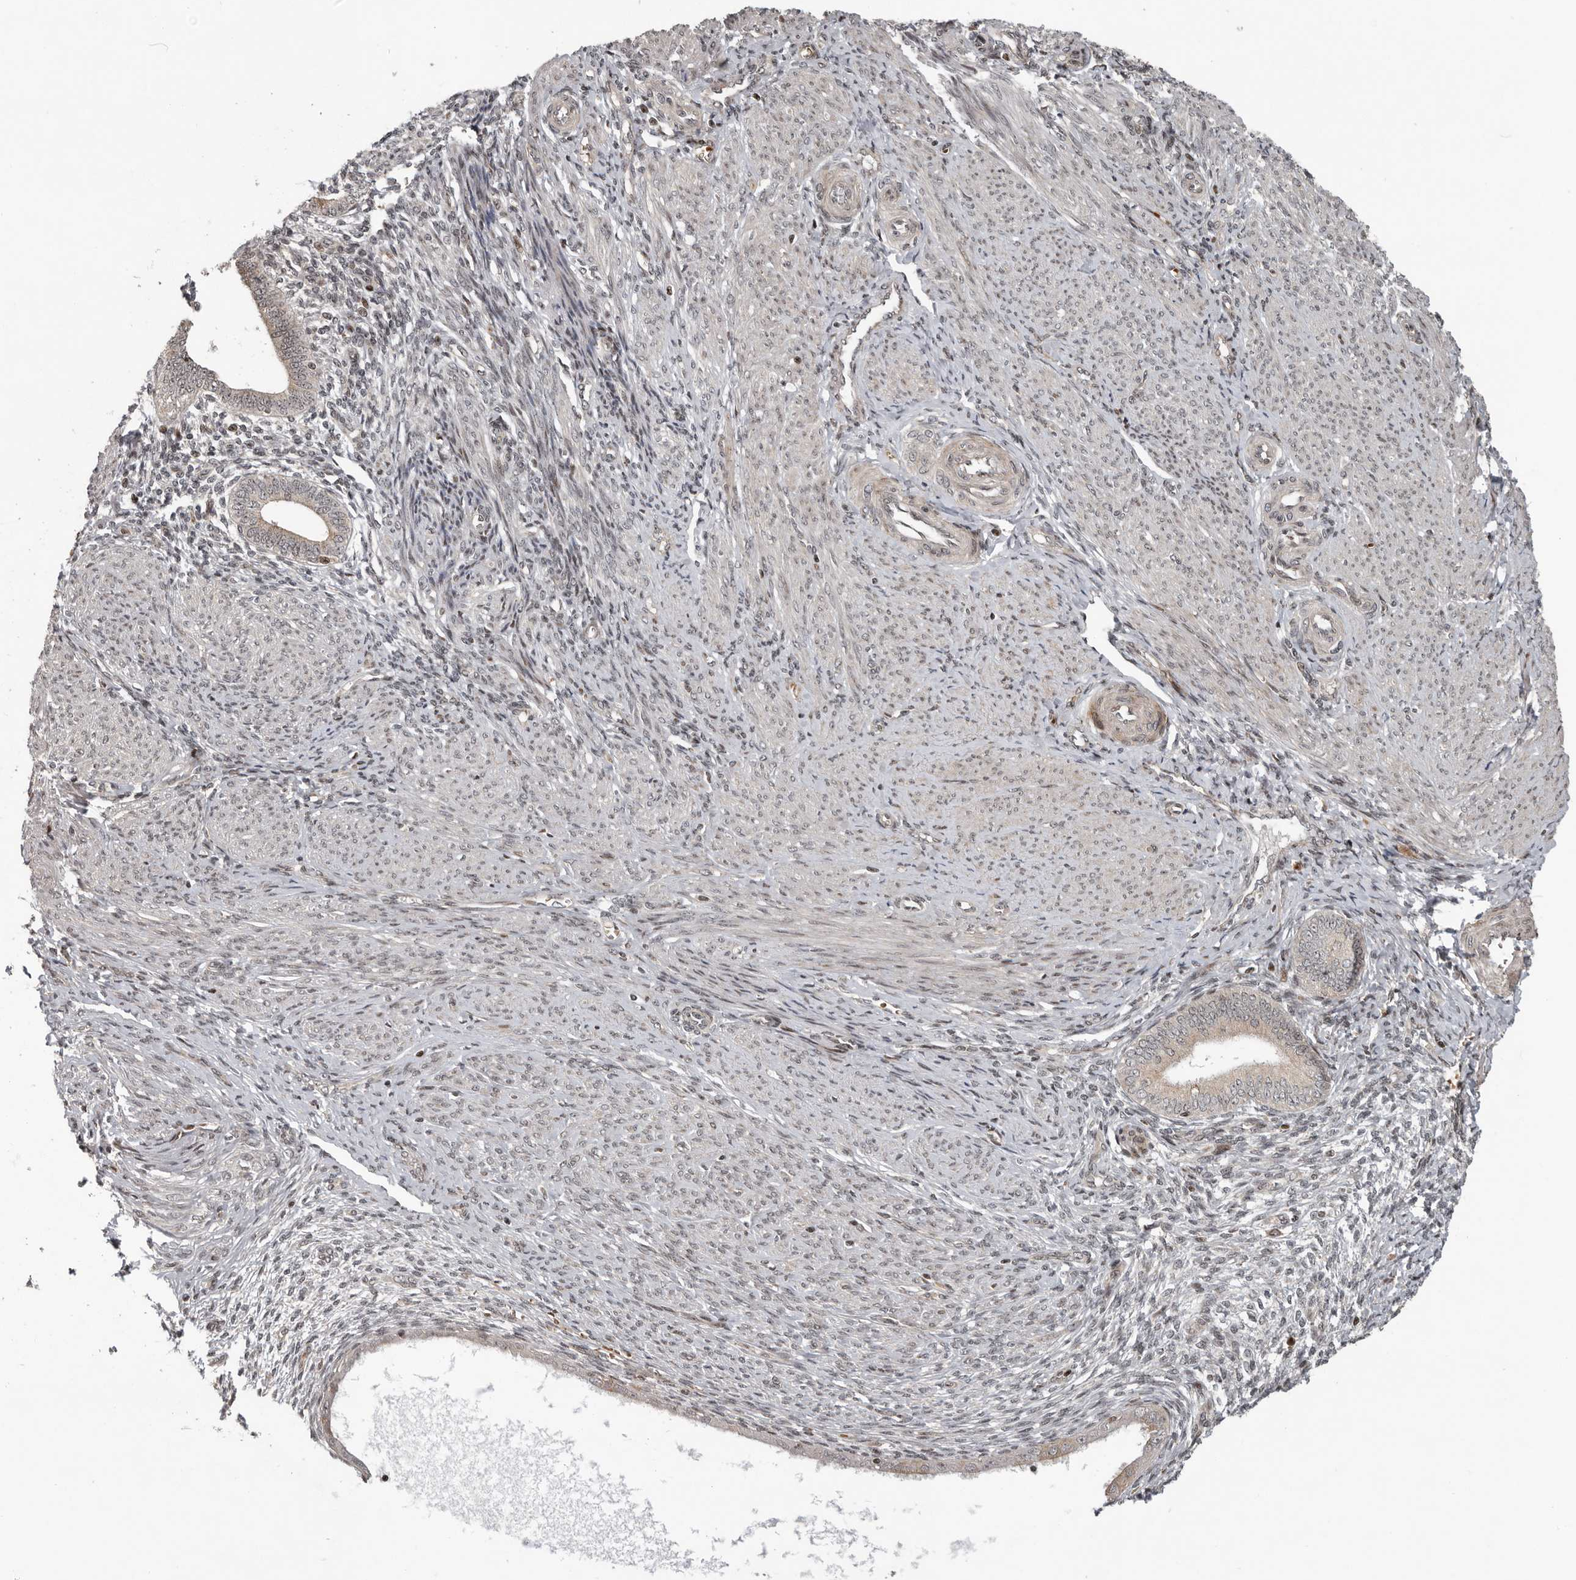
{"staining": {"intensity": "moderate", "quantity": "25%-75%", "location": "nuclear"}, "tissue": "endometrium", "cell_type": "Cells in endometrial stroma", "image_type": "normal", "snomed": [{"axis": "morphology", "description": "Normal tissue, NOS"}, {"axis": "topography", "description": "Endometrium"}], "caption": "Immunohistochemical staining of unremarkable endometrium shows moderate nuclear protein expression in about 25%-75% of cells in endometrial stroma. (Brightfield microscopy of DAB IHC at high magnification).", "gene": "RABIF", "patient": {"sex": "female", "age": 42}}